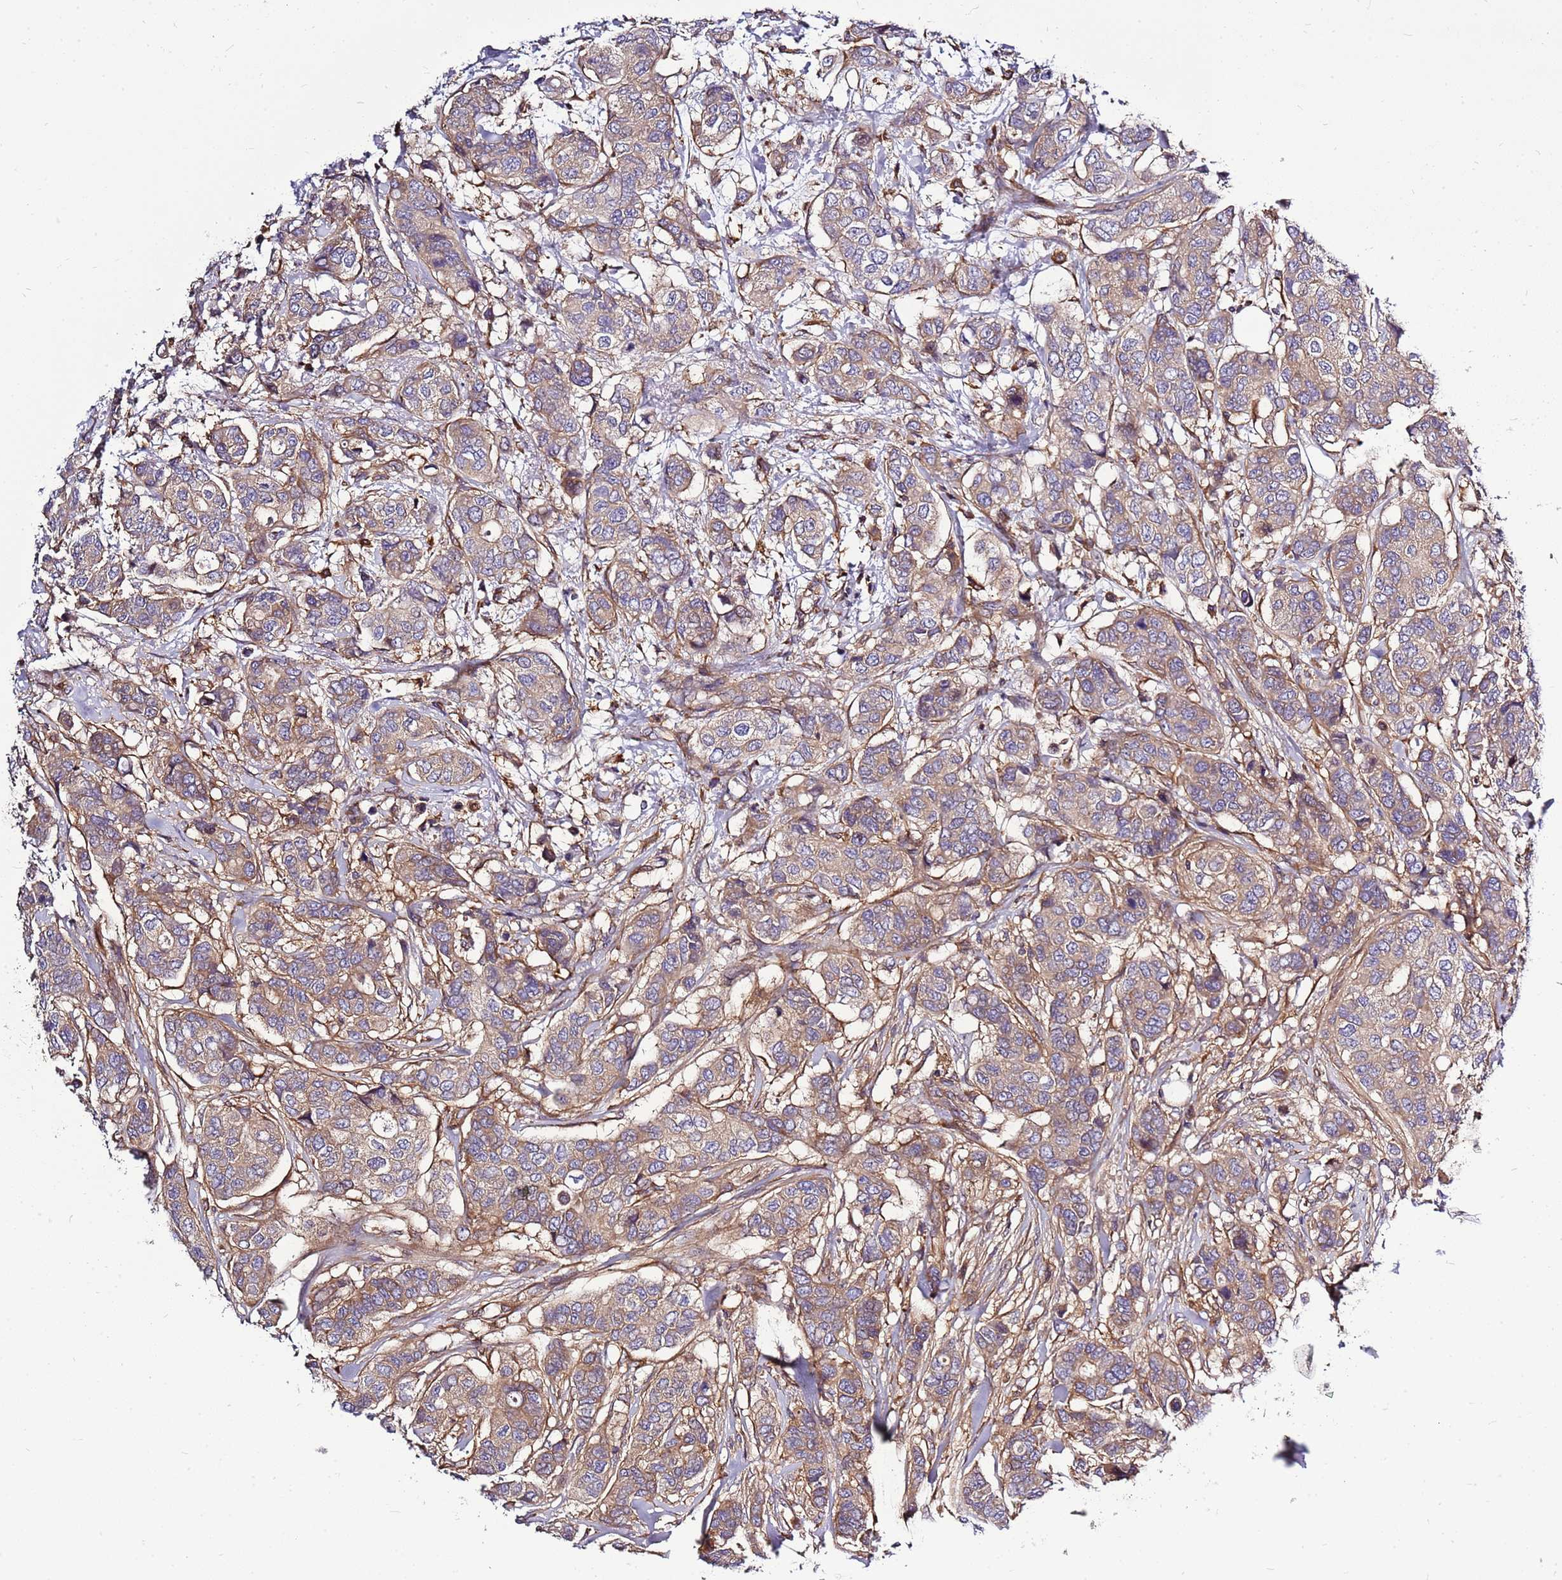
{"staining": {"intensity": "weak", "quantity": "25%-75%", "location": "cytoplasmic/membranous"}, "tissue": "breast cancer", "cell_type": "Tumor cells", "image_type": "cancer", "snomed": [{"axis": "morphology", "description": "Lobular carcinoma"}, {"axis": "topography", "description": "Breast"}], "caption": "Protein analysis of lobular carcinoma (breast) tissue demonstrates weak cytoplasmic/membranous staining in about 25%-75% of tumor cells.", "gene": "ATXN2L", "patient": {"sex": "female", "age": 51}}